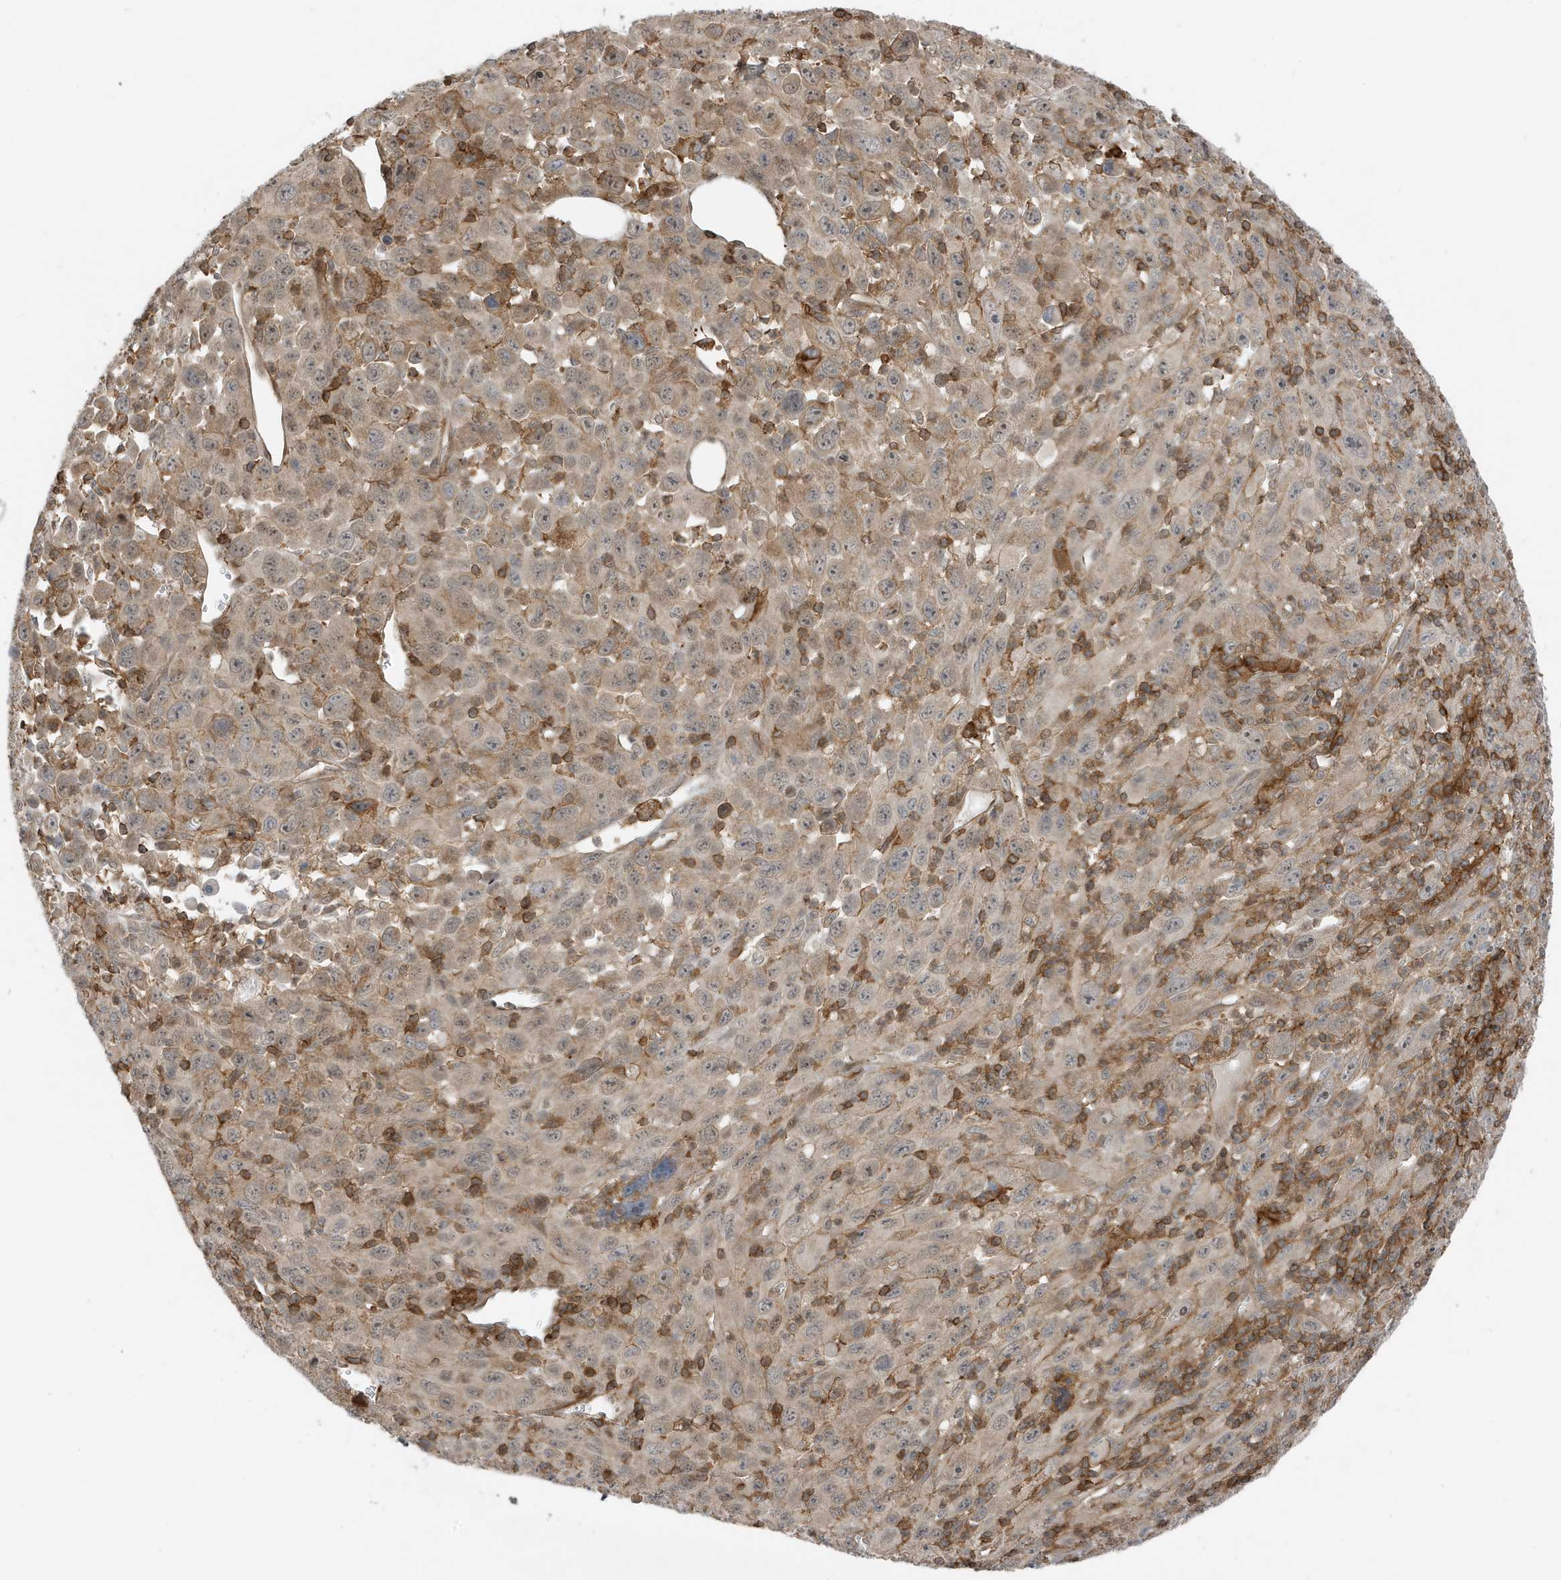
{"staining": {"intensity": "weak", "quantity": "25%-75%", "location": "cytoplasmic/membranous"}, "tissue": "melanoma", "cell_type": "Tumor cells", "image_type": "cancer", "snomed": [{"axis": "morphology", "description": "Malignant melanoma, Metastatic site"}, {"axis": "topography", "description": "Skin"}], "caption": "Malignant melanoma (metastatic site) stained with immunohistochemistry exhibits weak cytoplasmic/membranous staining in about 25%-75% of tumor cells.", "gene": "TATDN3", "patient": {"sex": "female", "age": 56}}